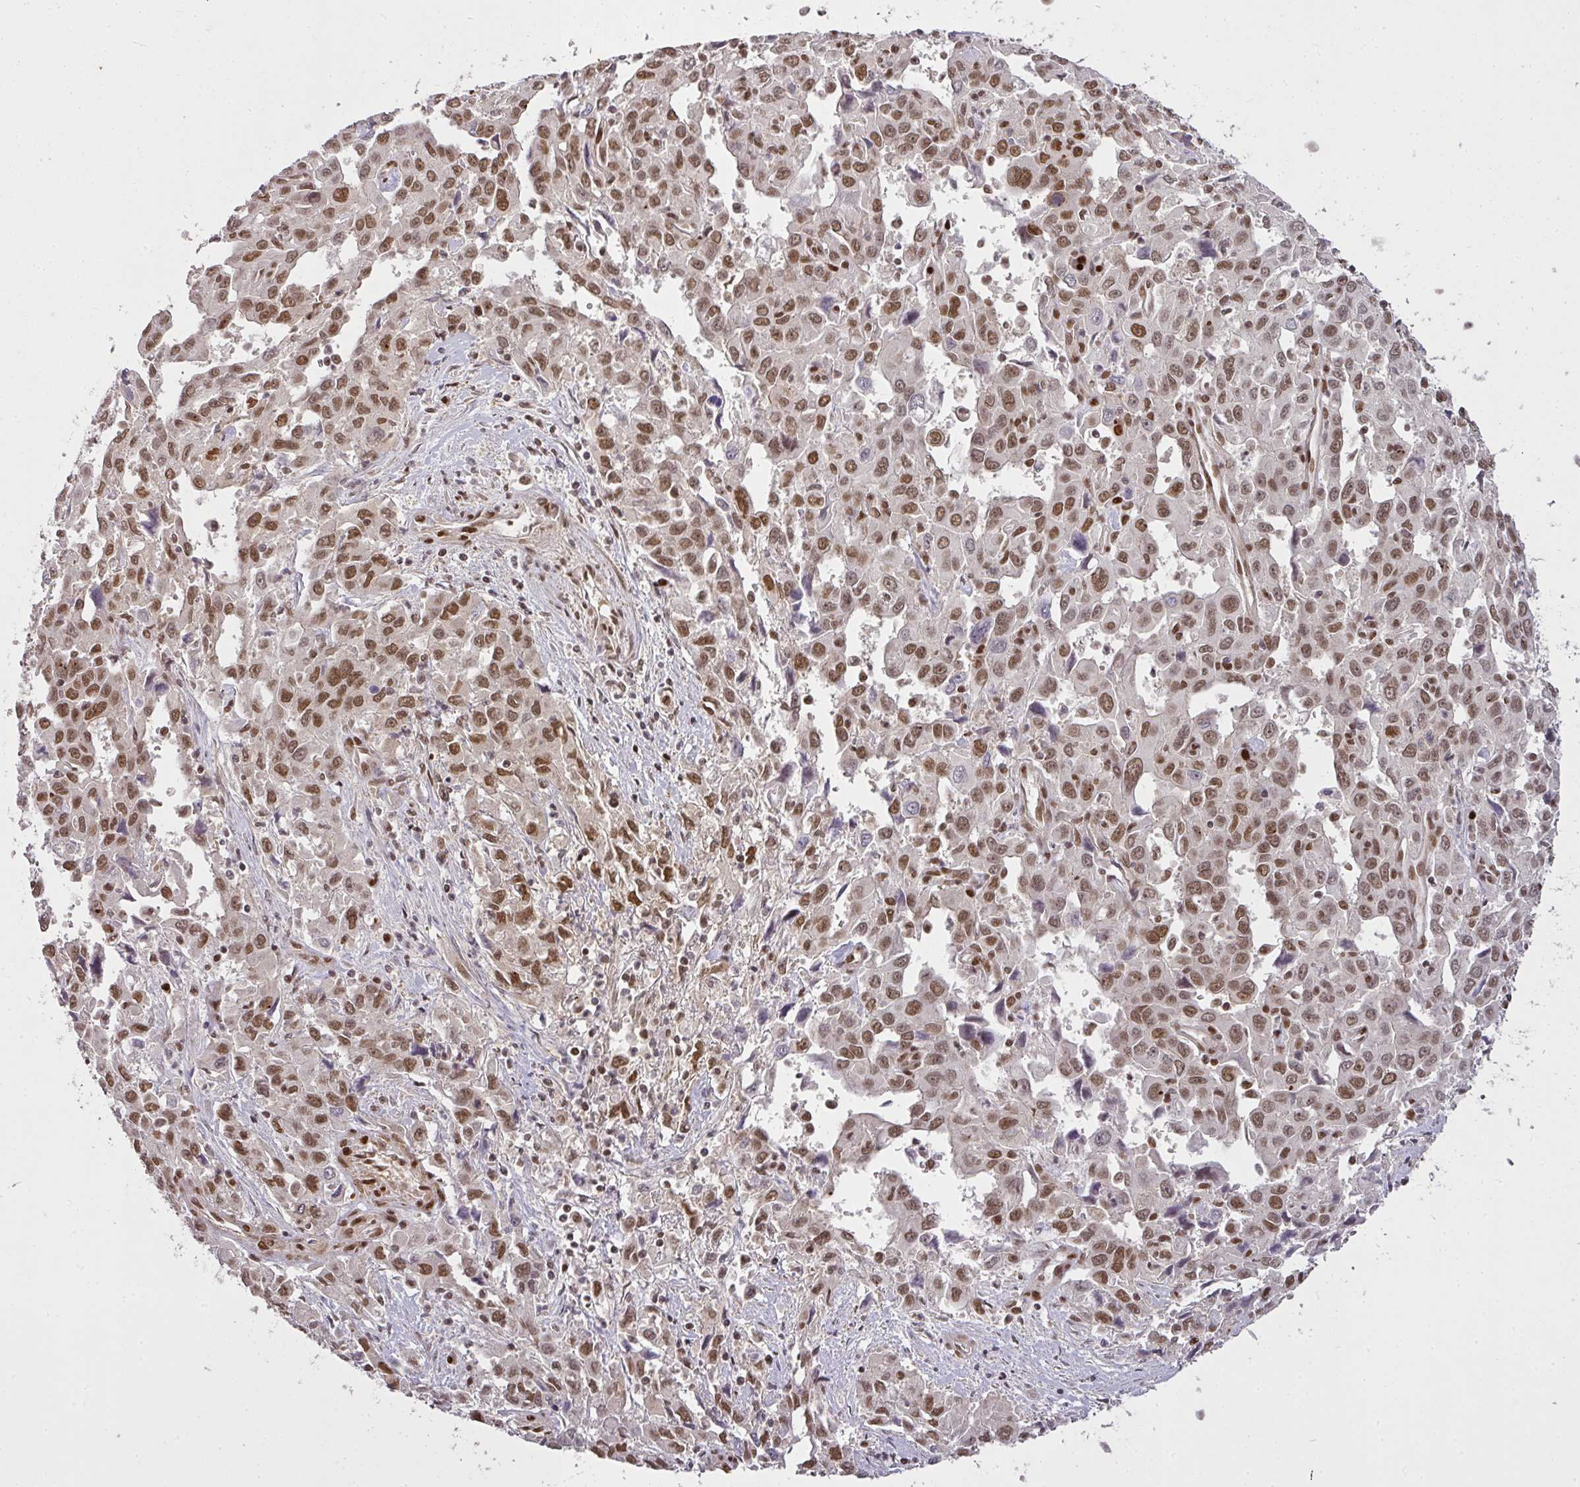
{"staining": {"intensity": "moderate", "quantity": ">75%", "location": "nuclear"}, "tissue": "liver cancer", "cell_type": "Tumor cells", "image_type": "cancer", "snomed": [{"axis": "morphology", "description": "Carcinoma, Hepatocellular, NOS"}, {"axis": "topography", "description": "Liver"}], "caption": "Moderate nuclear expression is identified in about >75% of tumor cells in liver cancer (hepatocellular carcinoma).", "gene": "GPRIN2", "patient": {"sex": "male", "age": 63}}